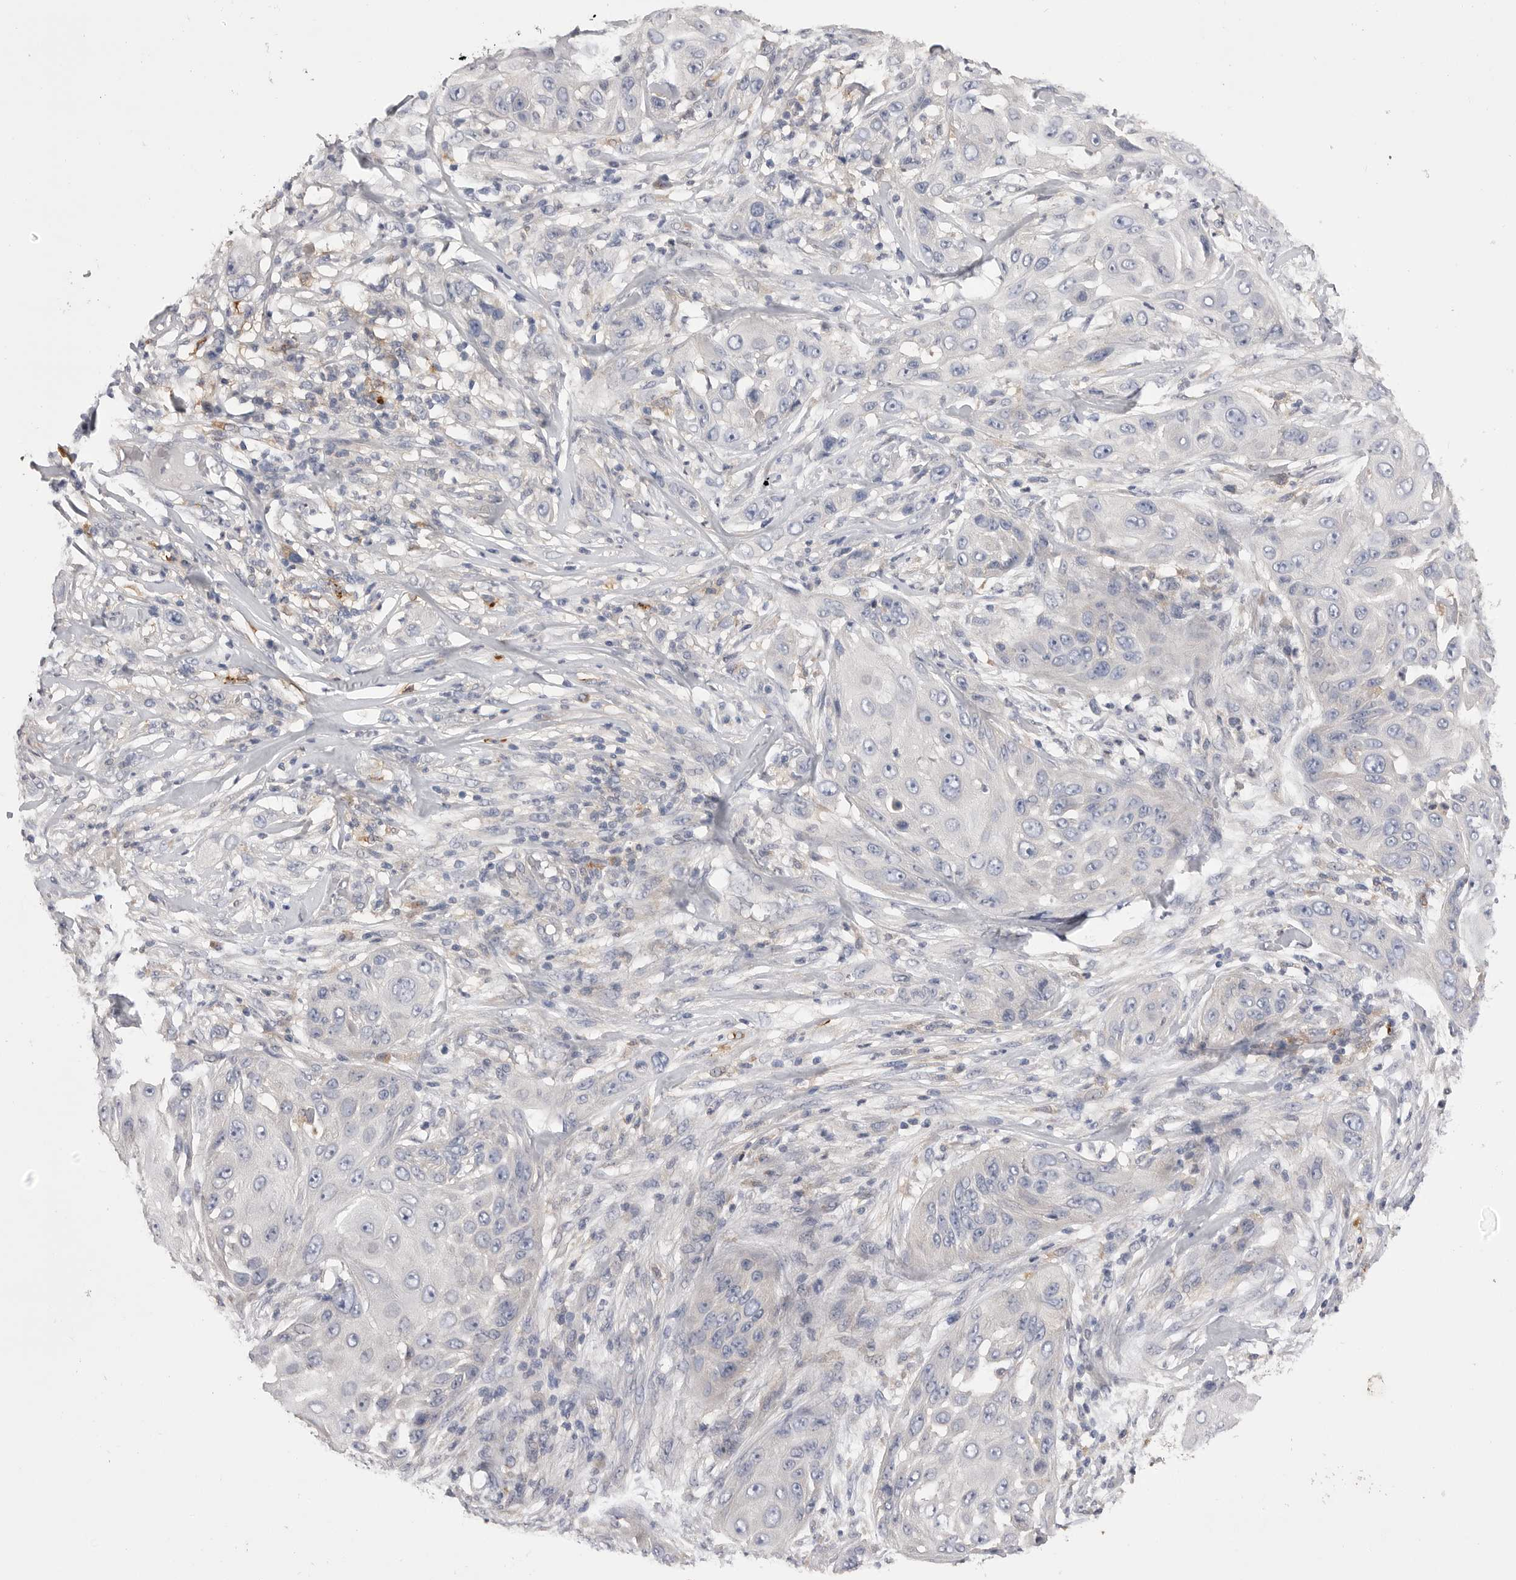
{"staining": {"intensity": "negative", "quantity": "none", "location": "none"}, "tissue": "skin cancer", "cell_type": "Tumor cells", "image_type": "cancer", "snomed": [{"axis": "morphology", "description": "Squamous cell carcinoma, NOS"}, {"axis": "topography", "description": "Skin"}], "caption": "A photomicrograph of skin cancer stained for a protein demonstrates no brown staining in tumor cells.", "gene": "VAC14", "patient": {"sex": "female", "age": 44}}